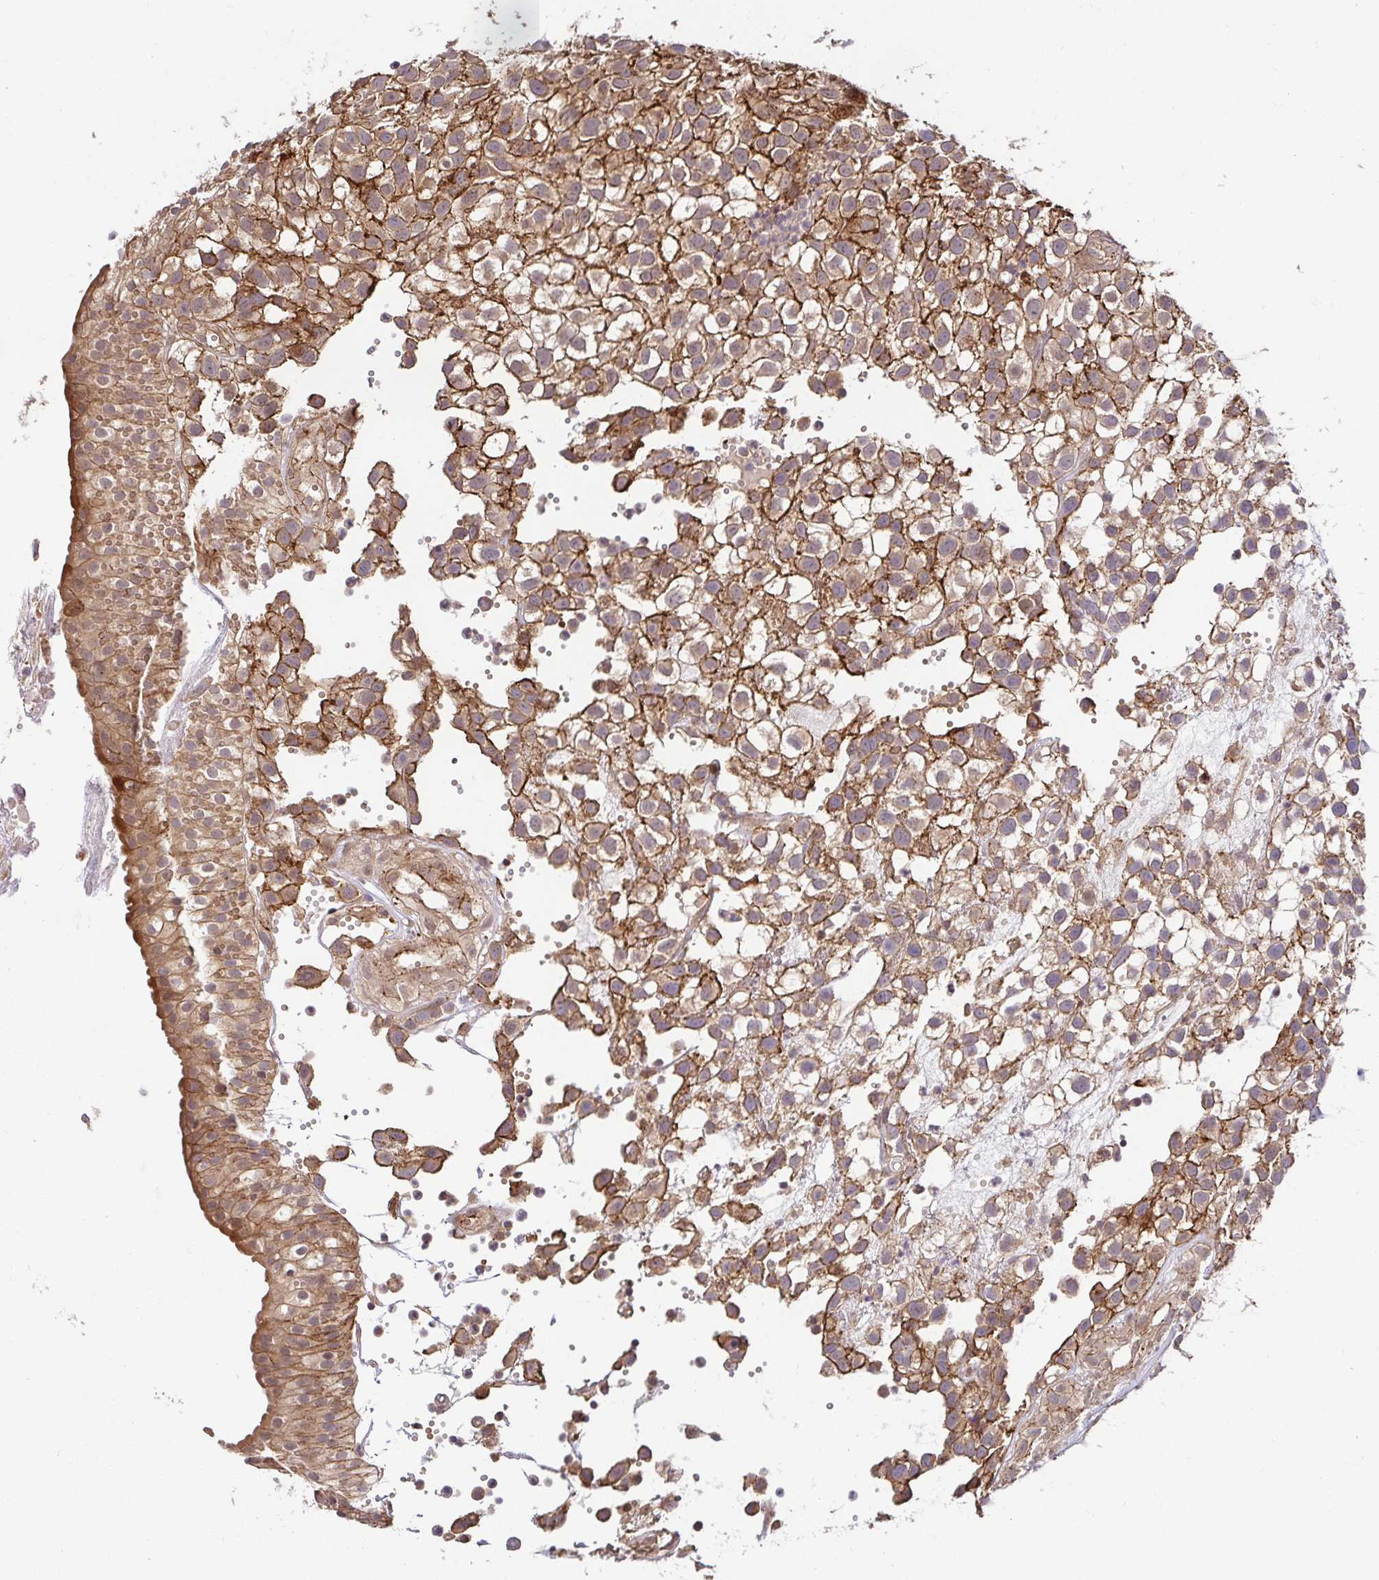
{"staining": {"intensity": "moderate", "quantity": "25%-75%", "location": "cytoplasmic/membranous"}, "tissue": "urothelial cancer", "cell_type": "Tumor cells", "image_type": "cancer", "snomed": [{"axis": "morphology", "description": "Urothelial carcinoma, High grade"}, {"axis": "topography", "description": "Urinary bladder"}], "caption": "Immunohistochemical staining of high-grade urothelial carcinoma demonstrates moderate cytoplasmic/membranous protein positivity in approximately 25%-75% of tumor cells.", "gene": "PSMA4", "patient": {"sex": "male", "age": 56}}